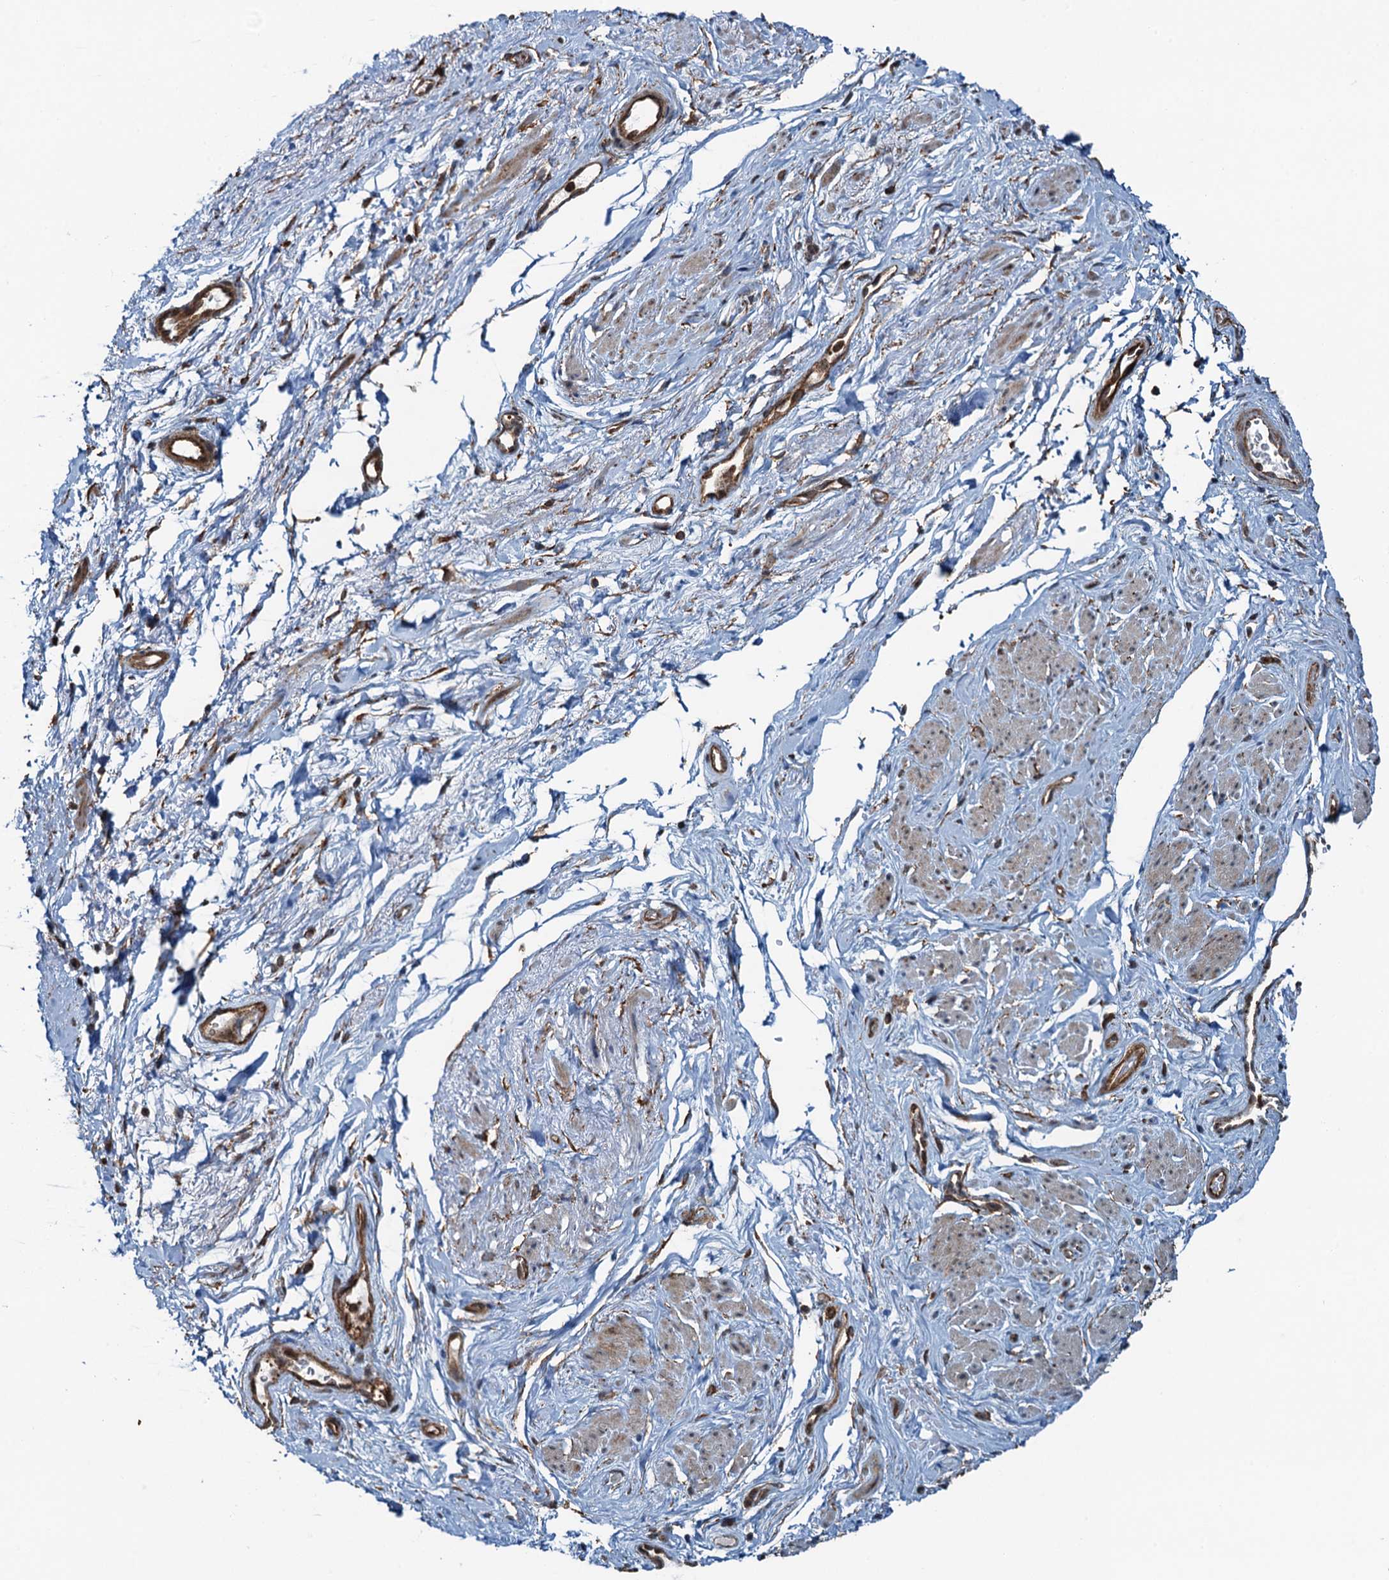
{"staining": {"intensity": "moderate", "quantity": "25%-75%", "location": "cytoplasmic/membranous"}, "tissue": "smooth muscle", "cell_type": "Smooth muscle cells", "image_type": "normal", "snomed": [{"axis": "morphology", "description": "Normal tissue, NOS"}, {"axis": "topography", "description": "Smooth muscle"}, {"axis": "topography", "description": "Peripheral nerve tissue"}], "caption": "Immunohistochemical staining of normal smooth muscle displays medium levels of moderate cytoplasmic/membranous staining in about 25%-75% of smooth muscle cells. The staining is performed using DAB brown chromogen to label protein expression. The nuclei are counter-stained blue using hematoxylin.", "gene": "WHAMM", "patient": {"sex": "male", "age": 69}}